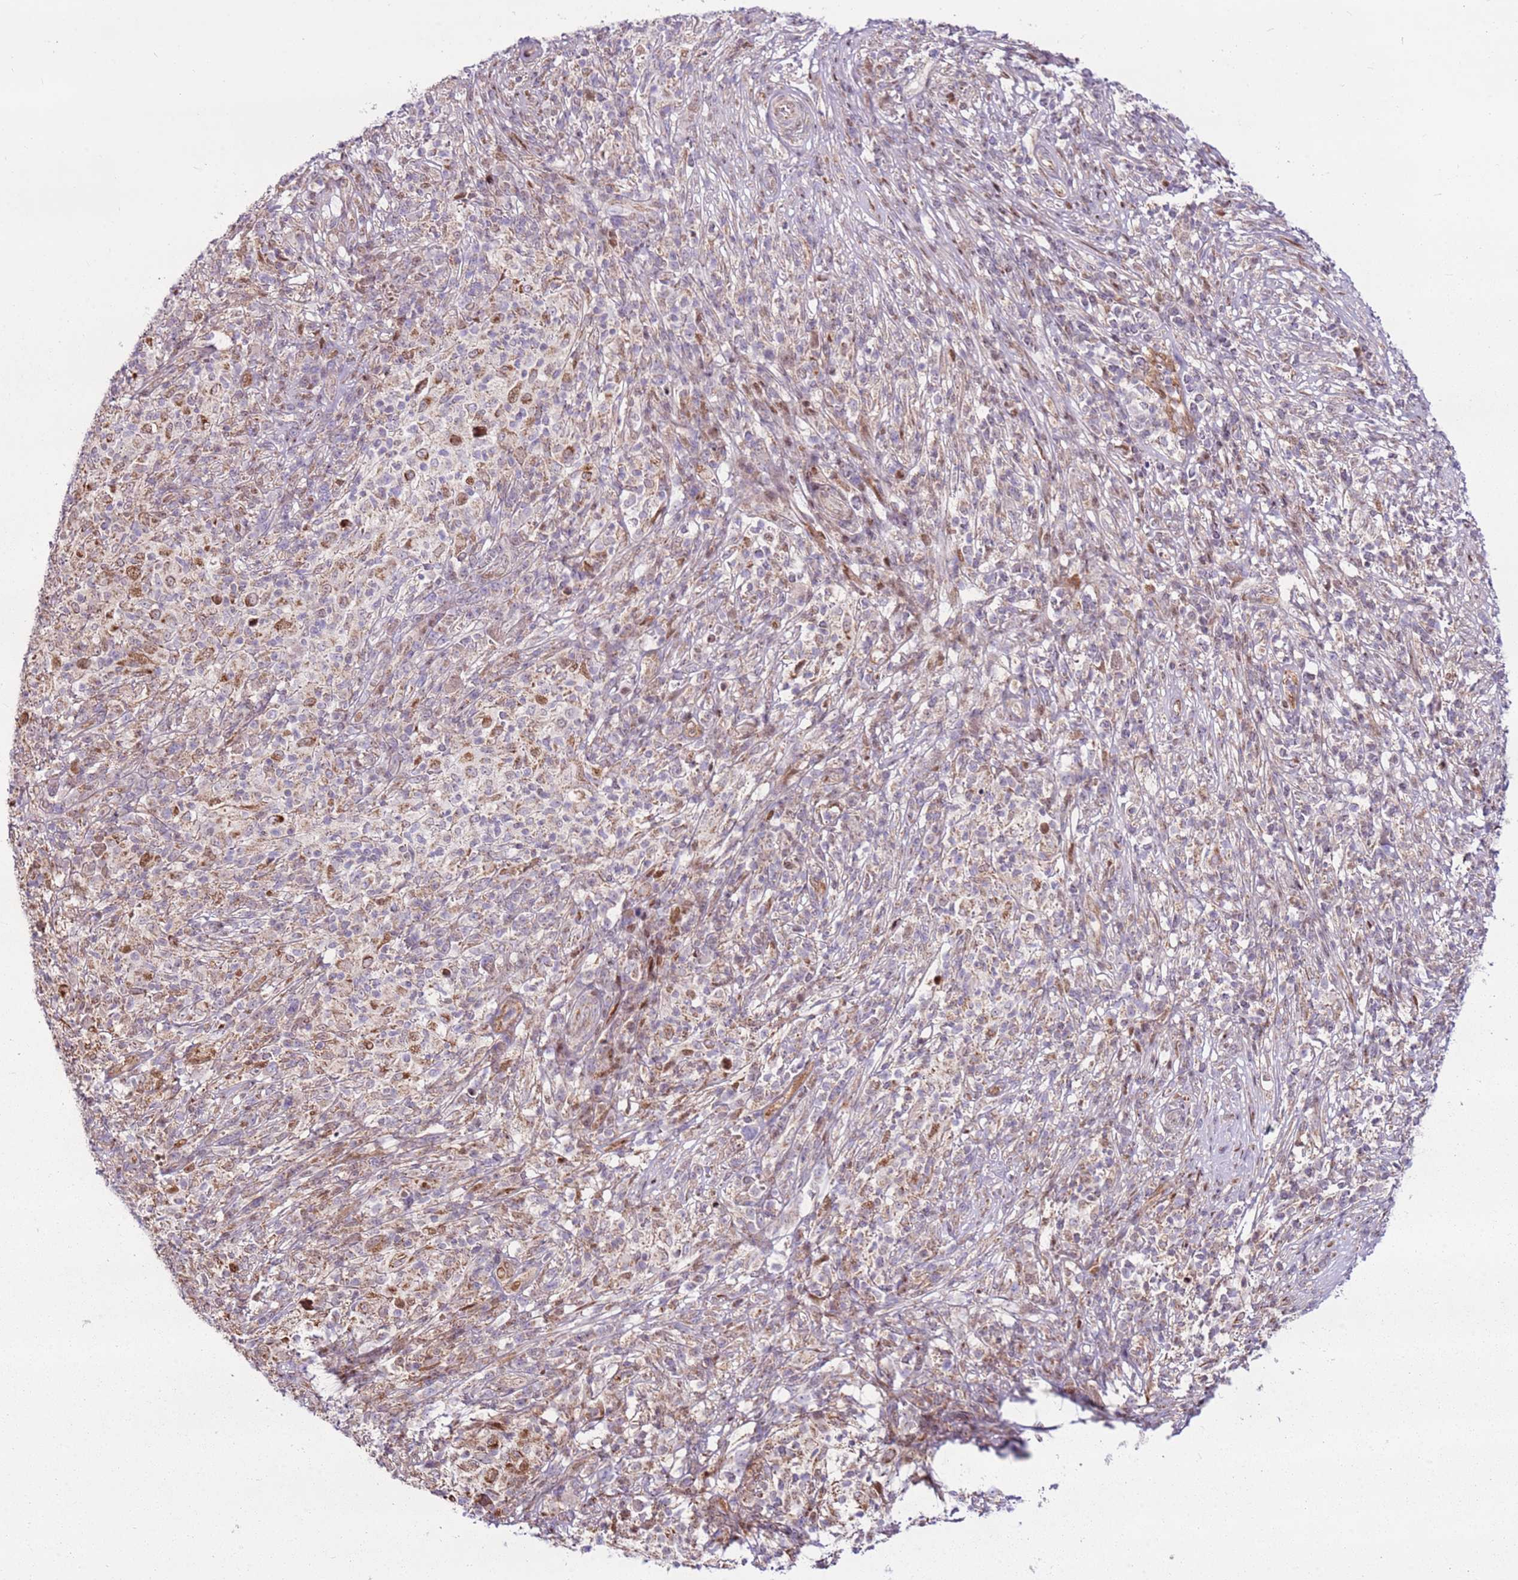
{"staining": {"intensity": "negative", "quantity": "none", "location": "none"}, "tissue": "melanoma", "cell_type": "Tumor cells", "image_type": "cancer", "snomed": [{"axis": "morphology", "description": "Malignant melanoma, NOS"}, {"axis": "topography", "description": "Skin"}], "caption": "An image of melanoma stained for a protein demonstrates no brown staining in tumor cells.", "gene": "PCTP", "patient": {"sex": "male", "age": 66}}